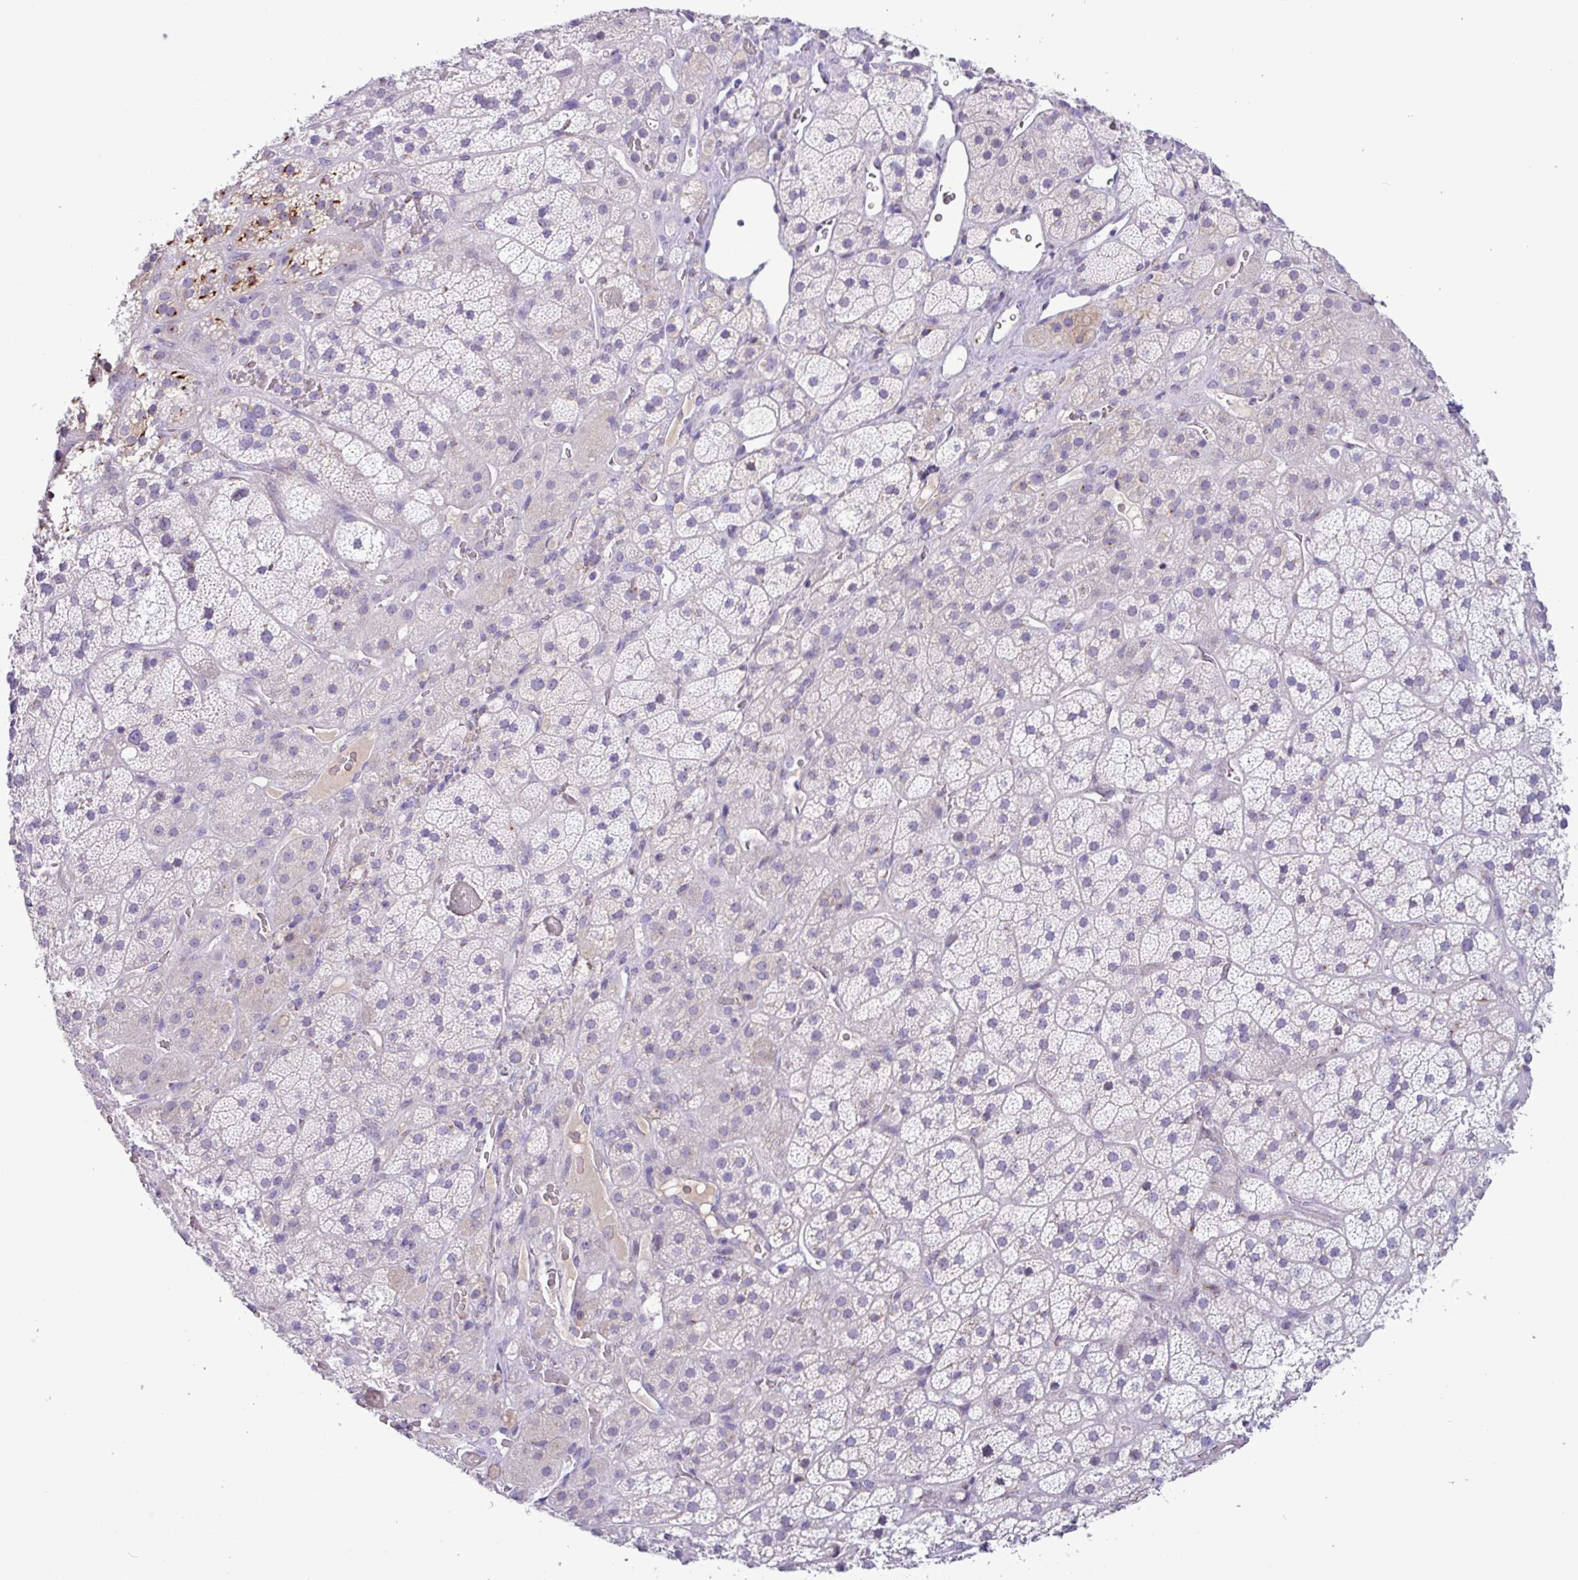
{"staining": {"intensity": "negative", "quantity": "none", "location": "none"}, "tissue": "adrenal gland", "cell_type": "Glandular cells", "image_type": "normal", "snomed": [{"axis": "morphology", "description": "Normal tissue, NOS"}, {"axis": "topography", "description": "Adrenal gland"}], "caption": "An immunohistochemistry histopathology image of normal adrenal gland is shown. There is no staining in glandular cells of adrenal gland. The staining is performed using DAB (3,3'-diaminobenzidine) brown chromogen with nuclei counter-stained in using hematoxylin.", "gene": "STIMATE", "patient": {"sex": "male", "age": 57}}